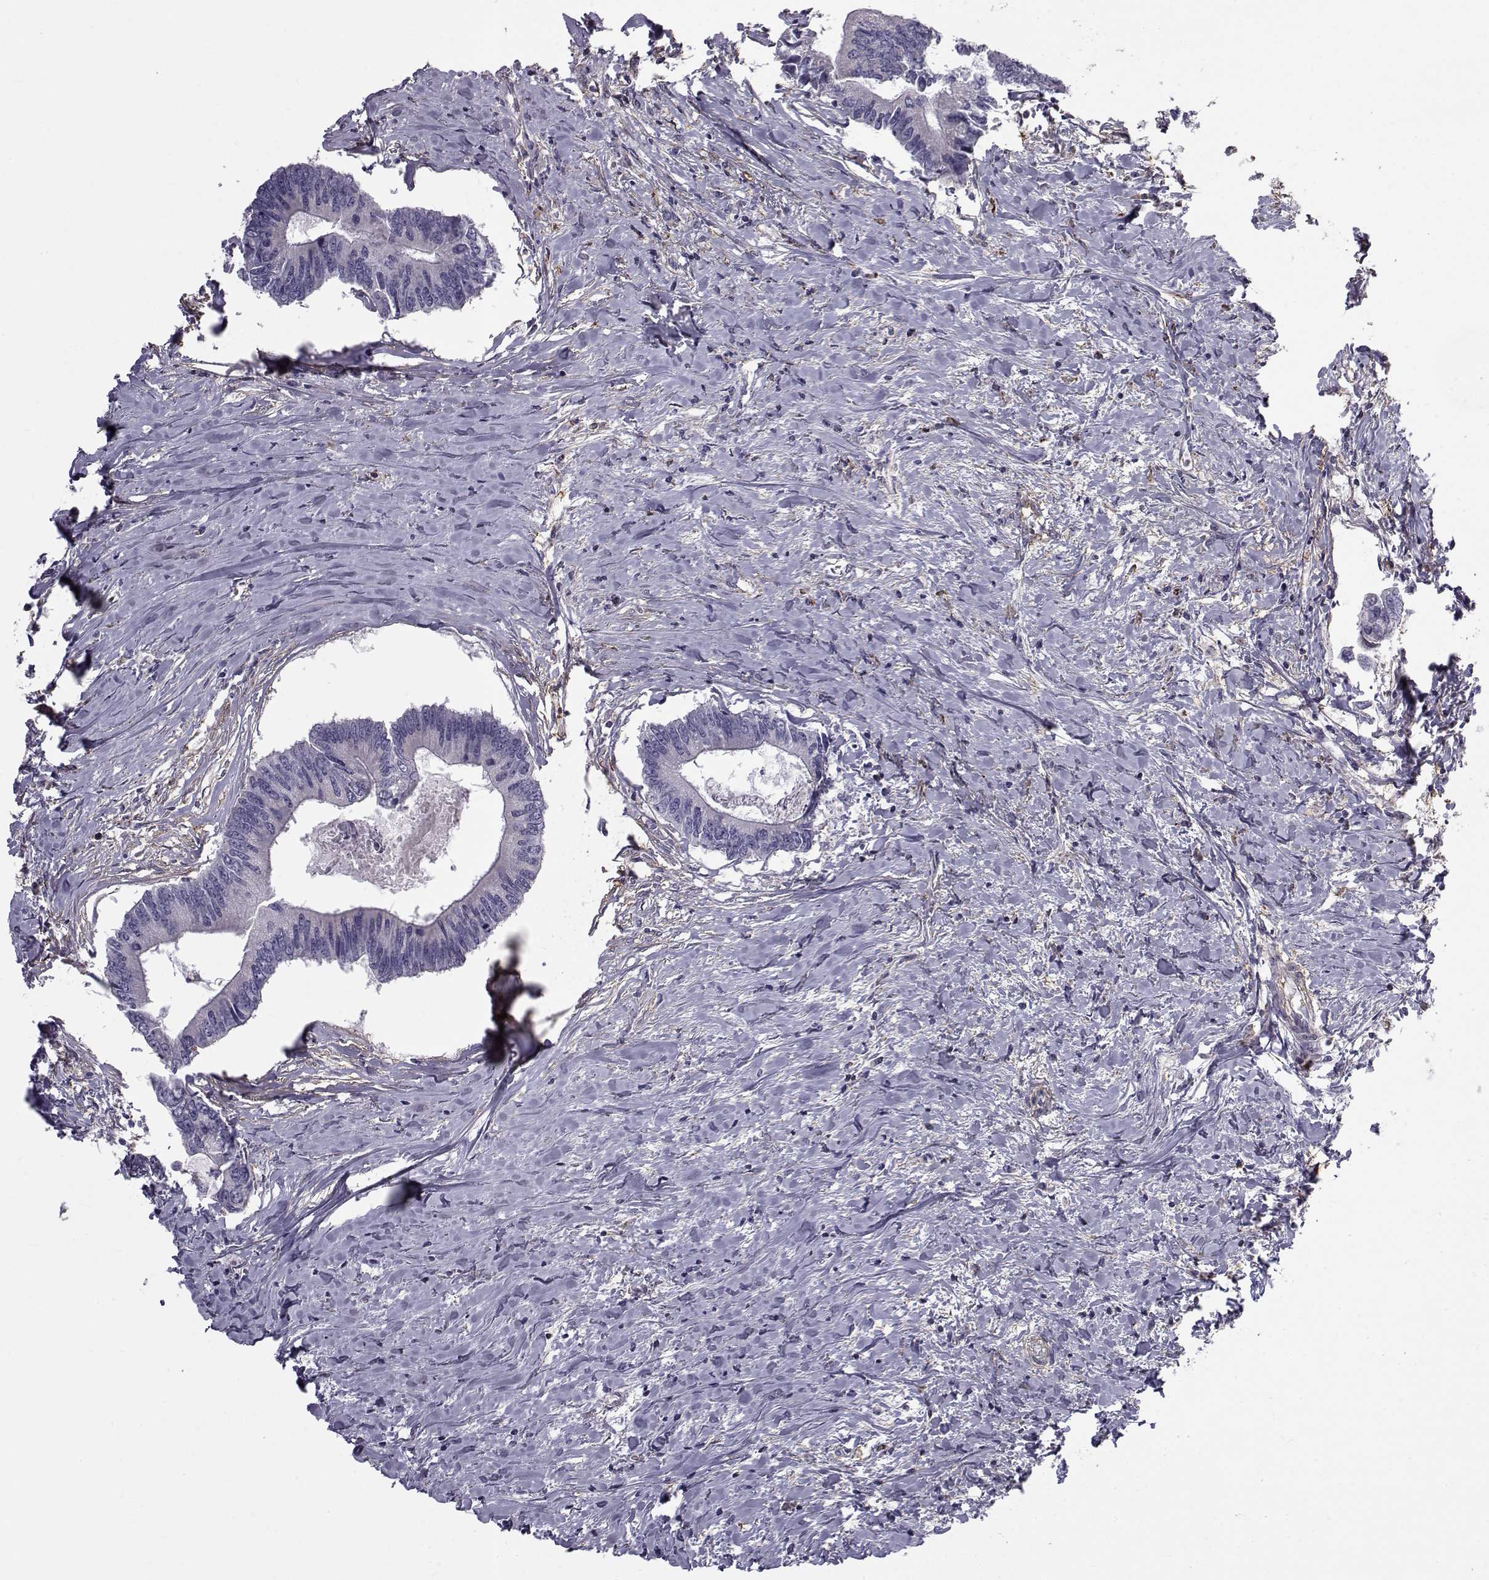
{"staining": {"intensity": "negative", "quantity": "none", "location": "none"}, "tissue": "colorectal cancer", "cell_type": "Tumor cells", "image_type": "cancer", "snomed": [{"axis": "morphology", "description": "Adenocarcinoma, NOS"}, {"axis": "topography", "description": "Colon"}], "caption": "Protein analysis of adenocarcinoma (colorectal) exhibits no significant staining in tumor cells. (Brightfield microscopy of DAB (3,3'-diaminobenzidine) immunohistochemistry (IHC) at high magnification).", "gene": "LRRC27", "patient": {"sex": "male", "age": 53}}